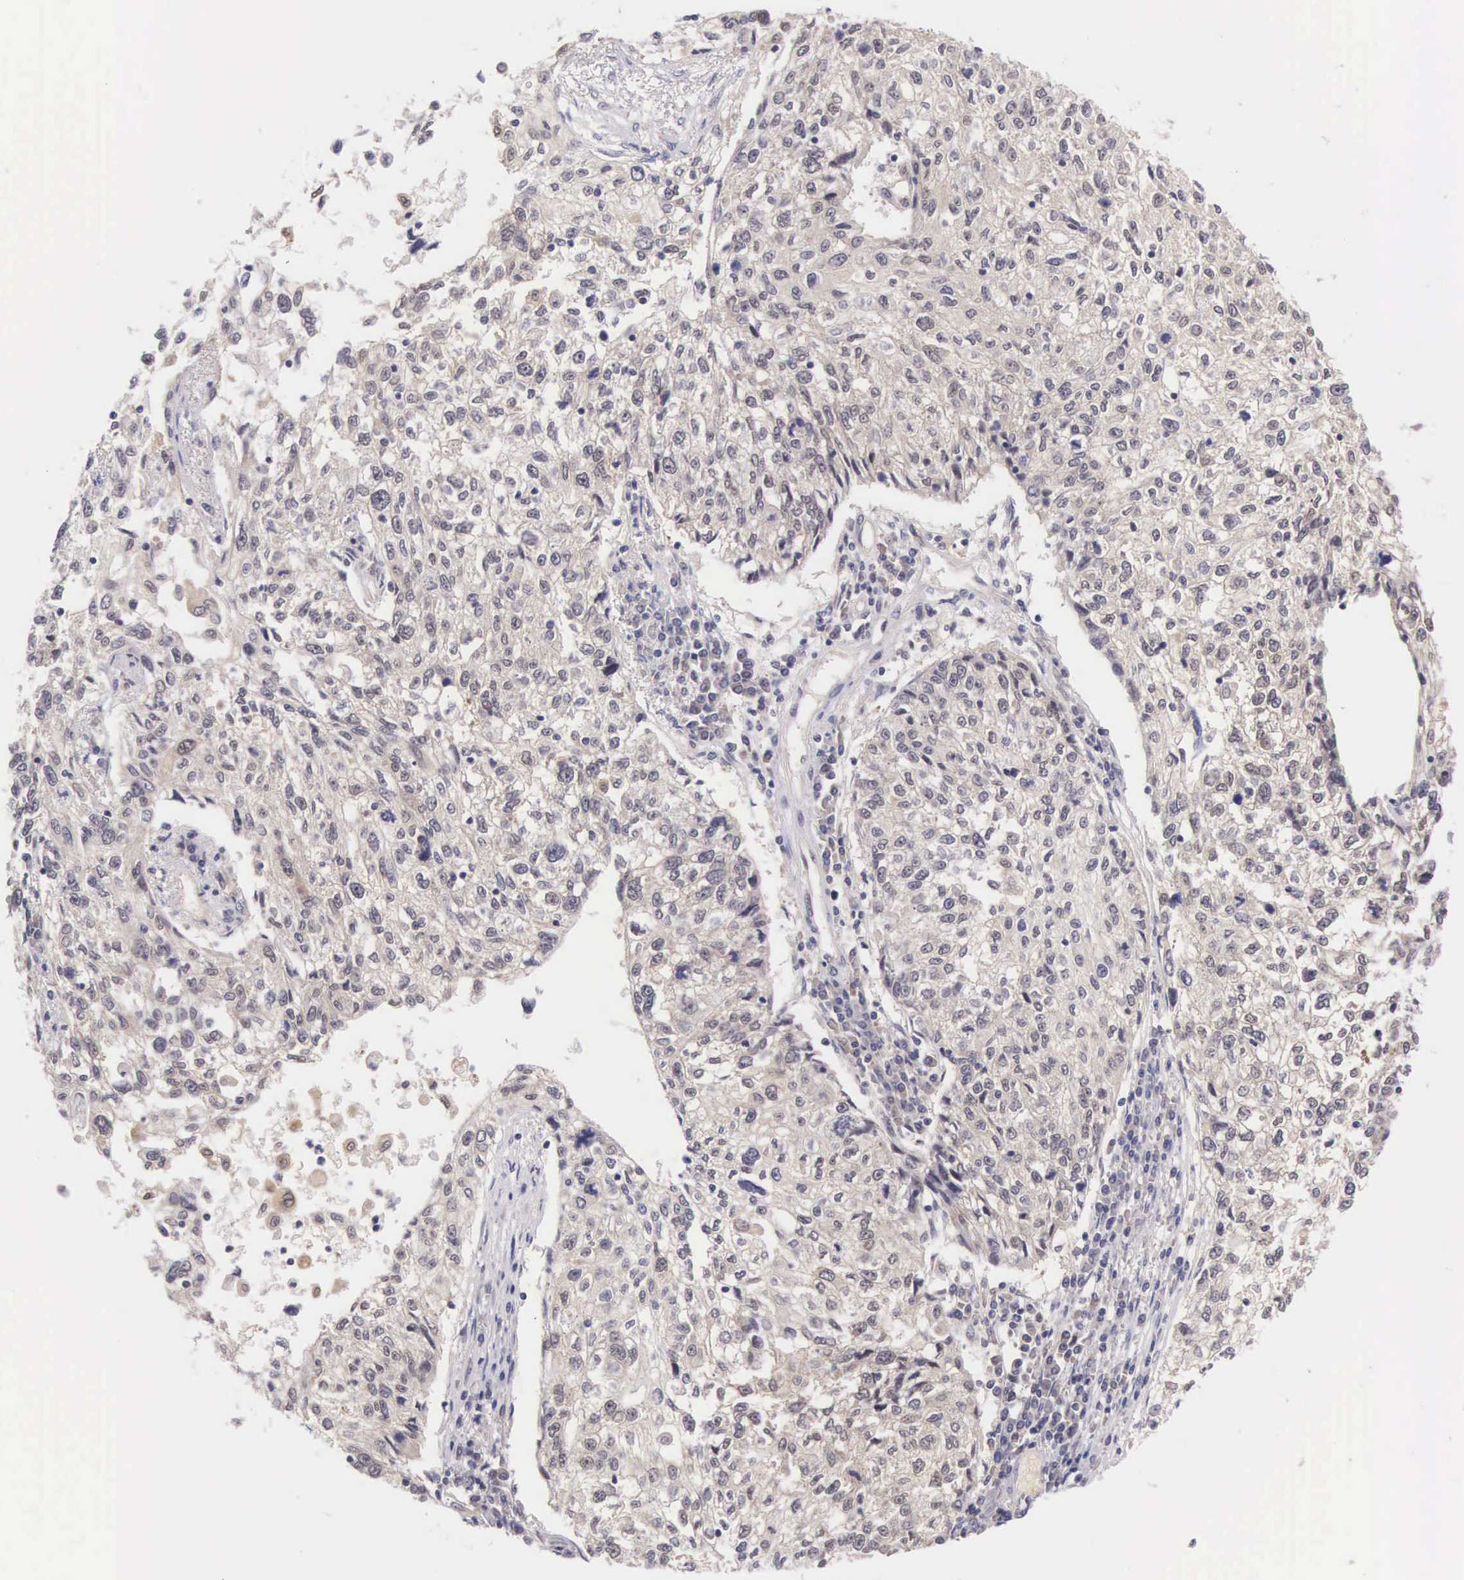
{"staining": {"intensity": "weak", "quantity": "<25%", "location": "cytoplasmic/membranous"}, "tissue": "cervical cancer", "cell_type": "Tumor cells", "image_type": "cancer", "snomed": [{"axis": "morphology", "description": "Squamous cell carcinoma, NOS"}, {"axis": "topography", "description": "Cervix"}], "caption": "Tumor cells show no significant protein positivity in cervical cancer.", "gene": "IGBP1", "patient": {"sex": "female", "age": 57}}